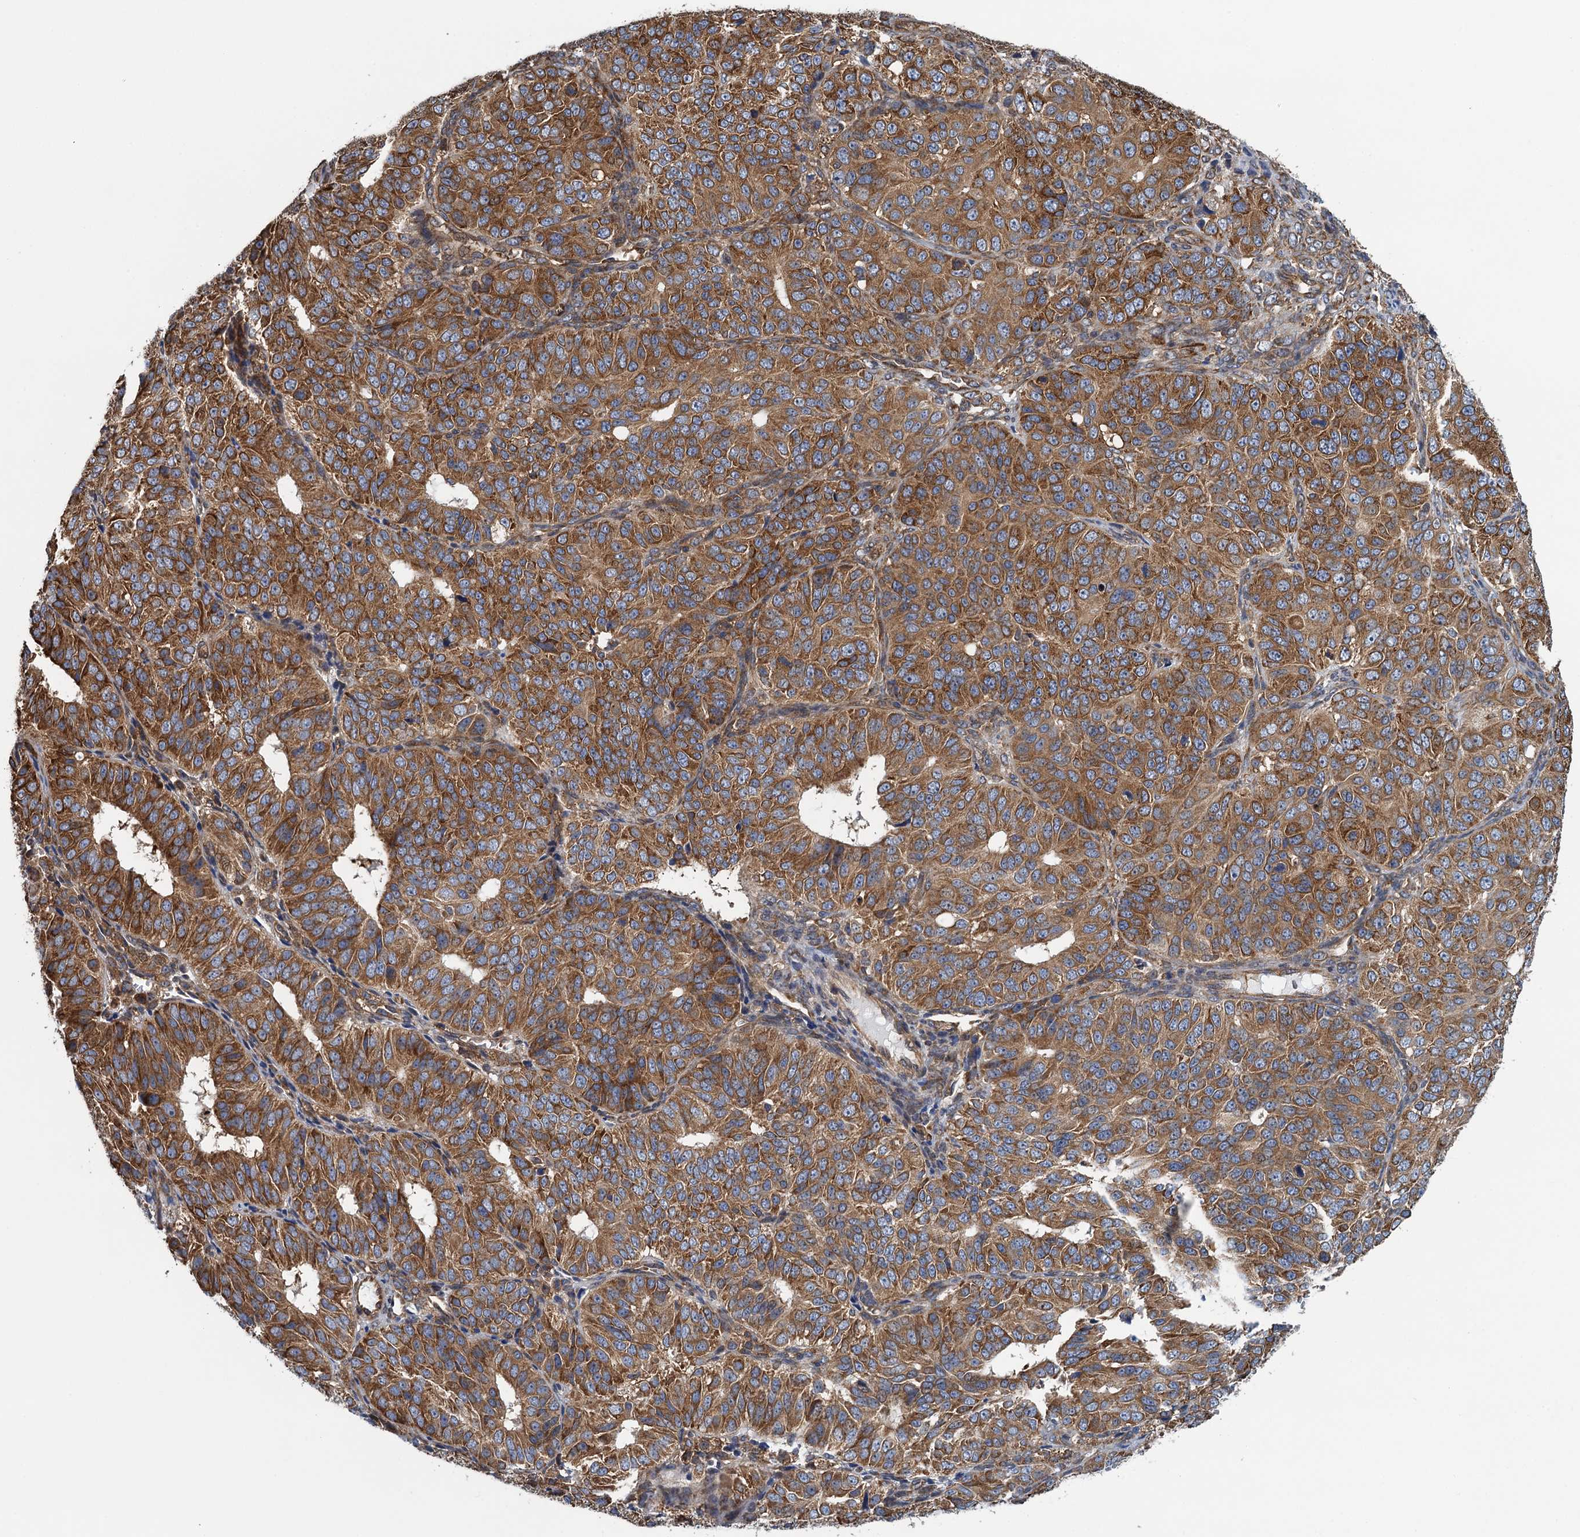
{"staining": {"intensity": "moderate", "quantity": "25%-75%", "location": "cytoplasmic/membranous"}, "tissue": "ovarian cancer", "cell_type": "Tumor cells", "image_type": "cancer", "snomed": [{"axis": "morphology", "description": "Carcinoma, endometroid"}, {"axis": "topography", "description": "Ovary"}], "caption": "DAB (3,3'-diaminobenzidine) immunohistochemical staining of human ovarian endometroid carcinoma reveals moderate cytoplasmic/membranous protein positivity in approximately 25%-75% of tumor cells. (DAB IHC with brightfield microscopy, high magnification).", "gene": "MDM1", "patient": {"sex": "female", "age": 51}}